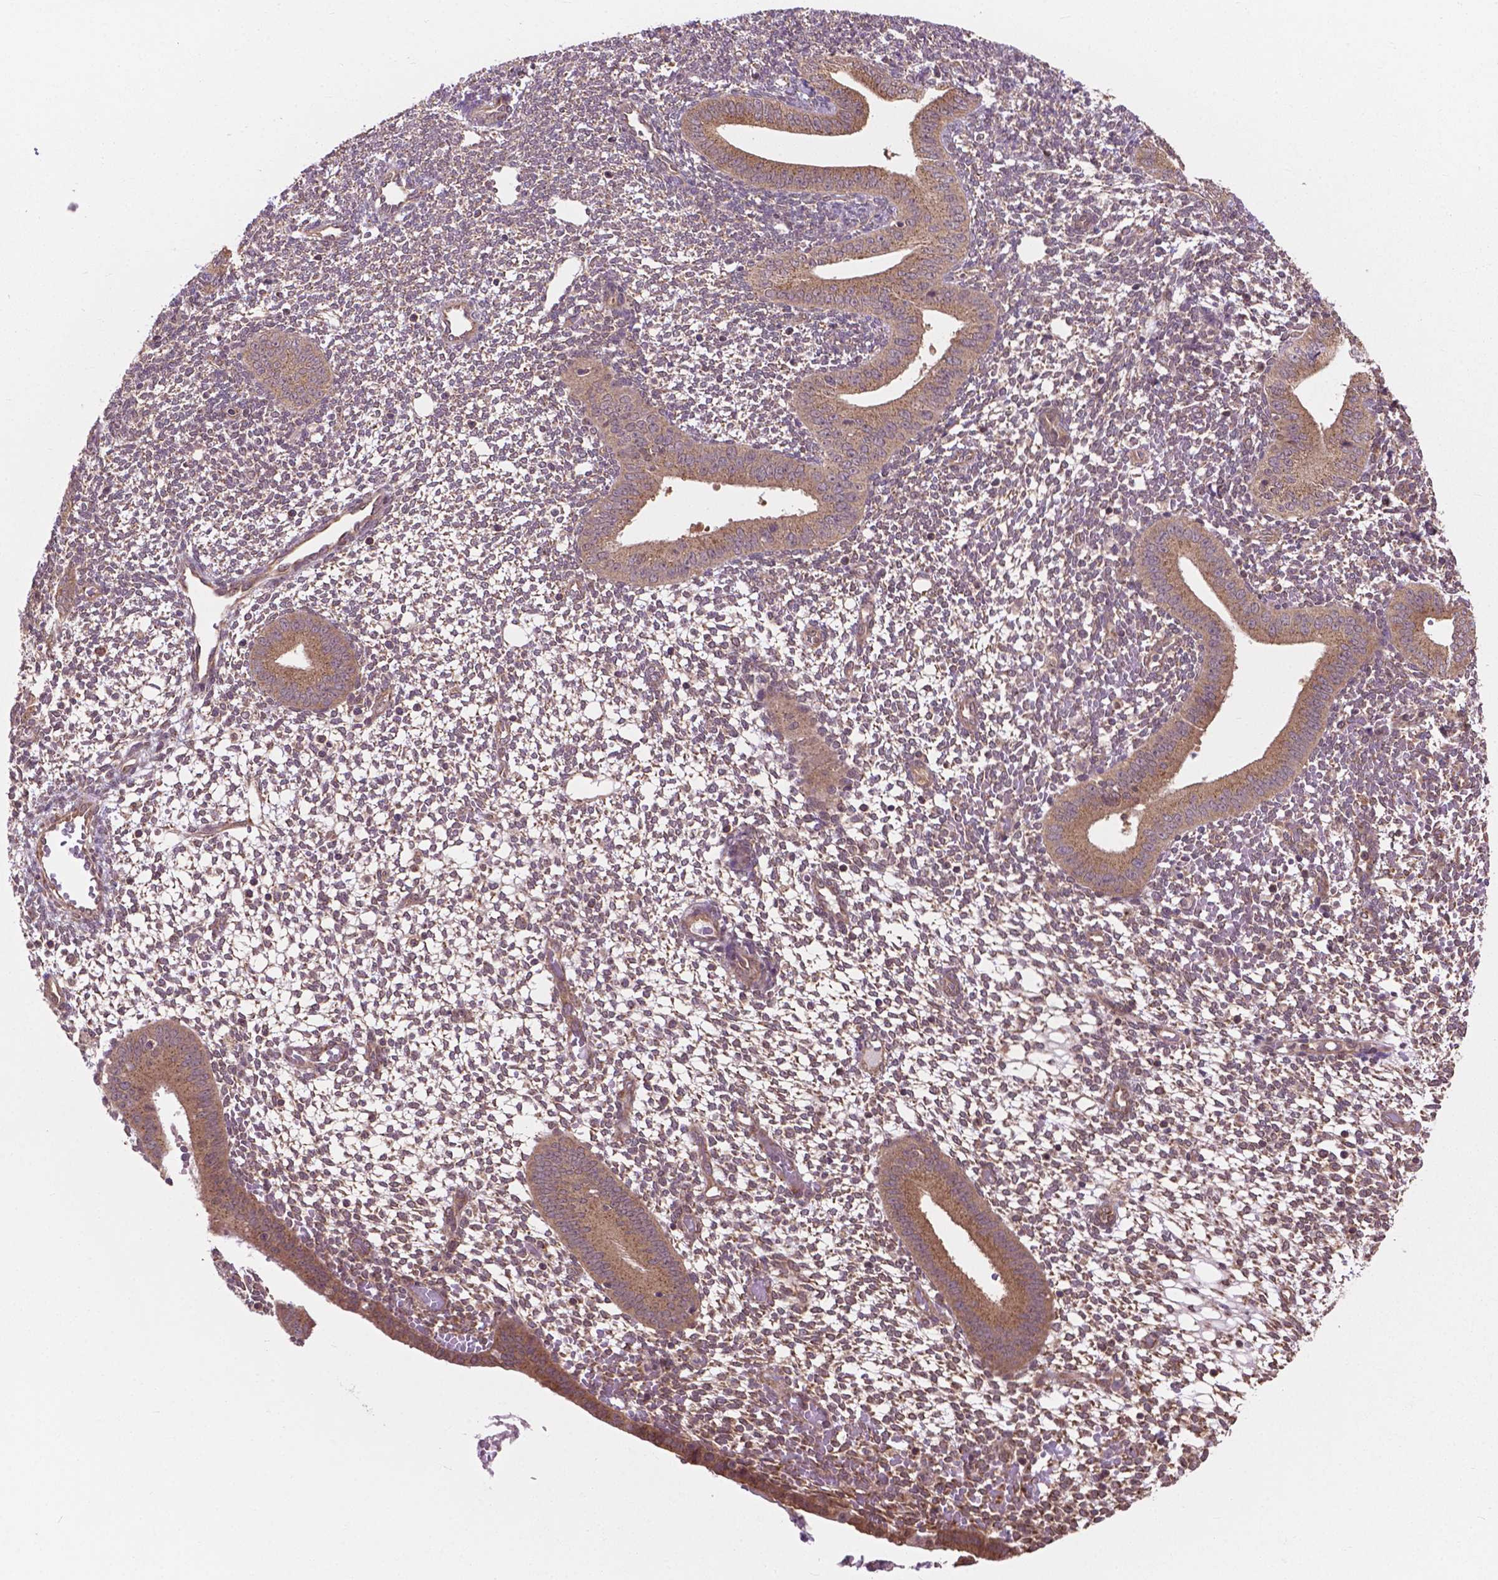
{"staining": {"intensity": "negative", "quantity": "none", "location": "none"}, "tissue": "endometrium", "cell_type": "Cells in endometrial stroma", "image_type": "normal", "snomed": [{"axis": "morphology", "description": "Normal tissue, NOS"}, {"axis": "topography", "description": "Endometrium"}], "caption": "DAB immunohistochemical staining of benign human endometrium shows no significant positivity in cells in endometrial stroma.", "gene": "PPP1CB", "patient": {"sex": "female", "age": 40}}